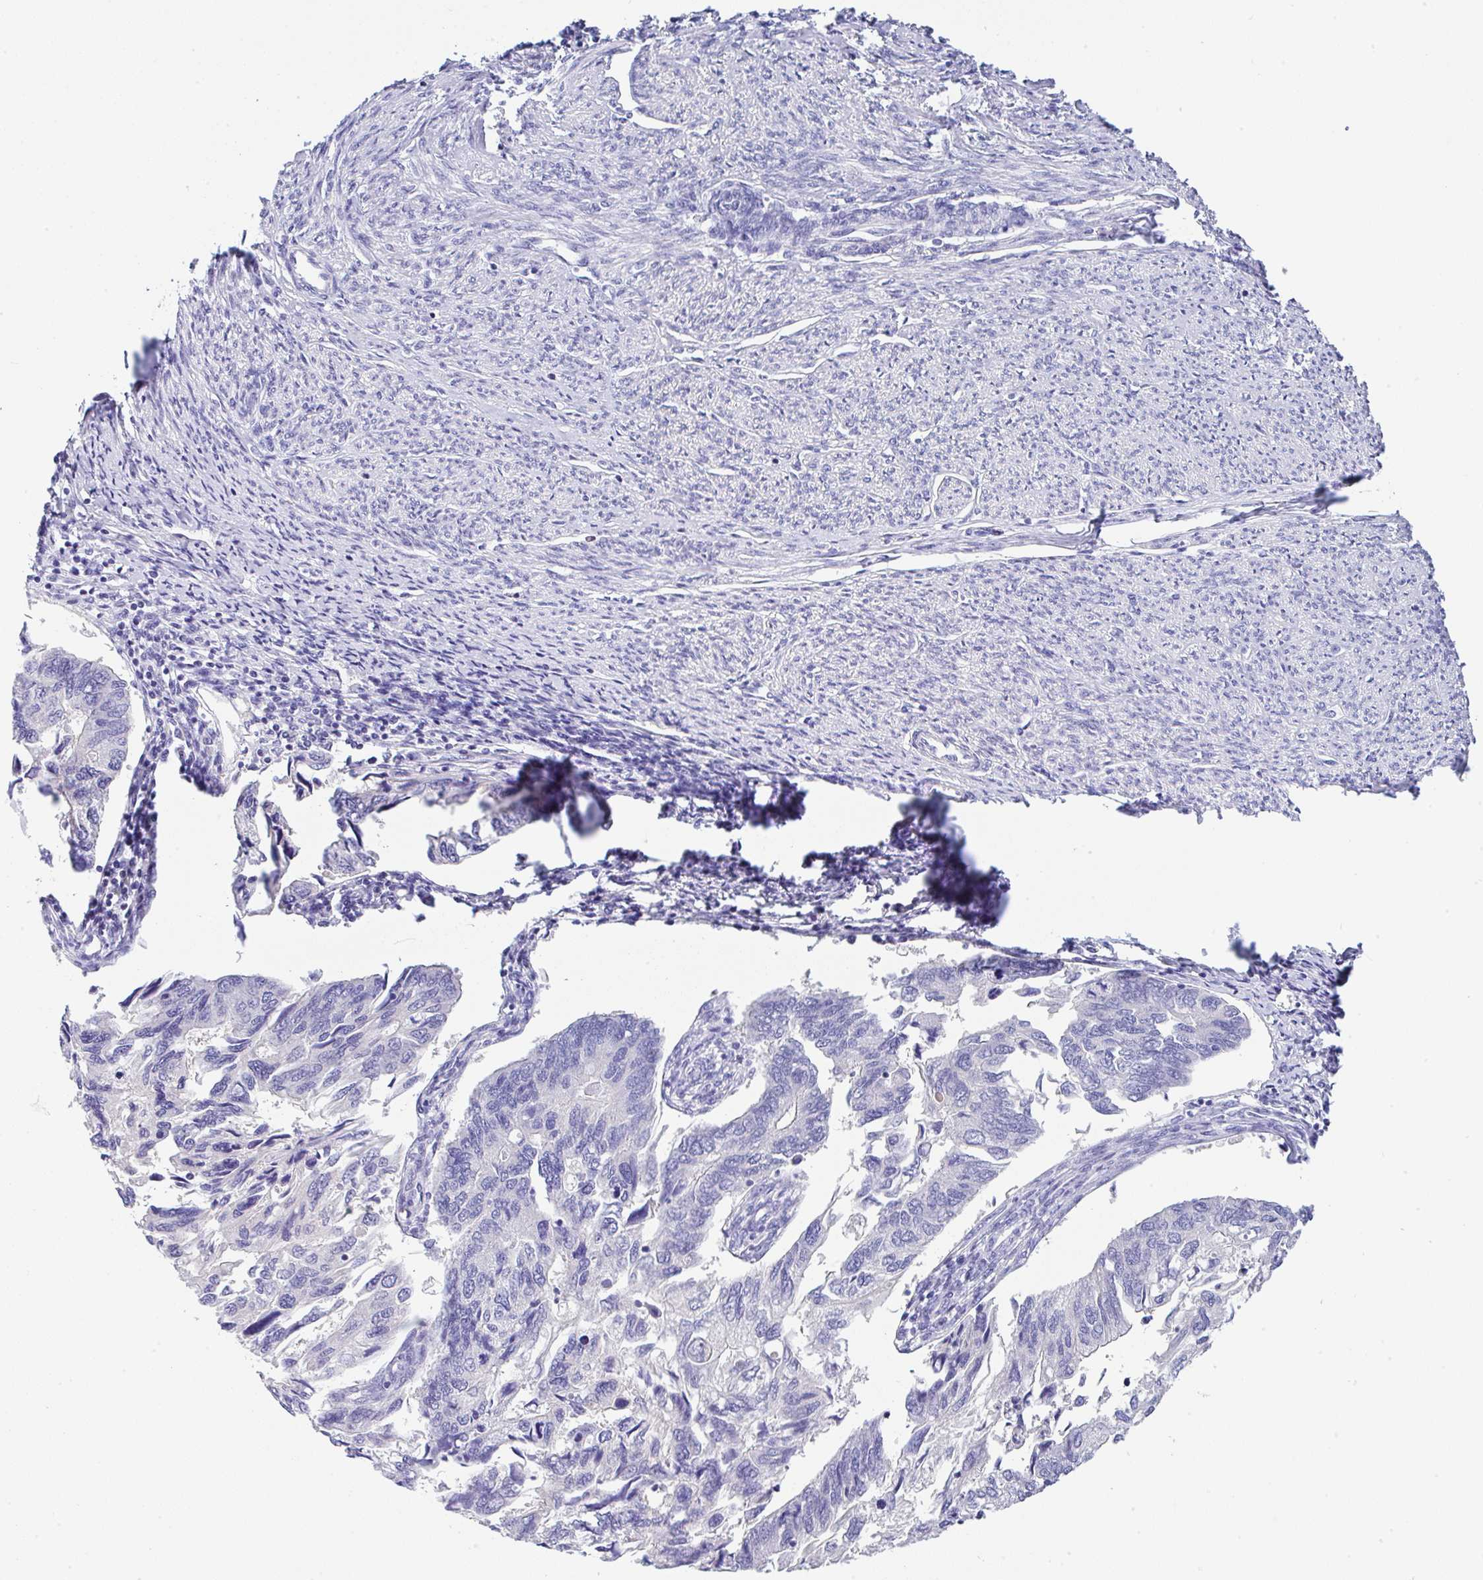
{"staining": {"intensity": "negative", "quantity": "none", "location": "none"}, "tissue": "endometrial cancer", "cell_type": "Tumor cells", "image_type": "cancer", "snomed": [{"axis": "morphology", "description": "Carcinoma, NOS"}, {"axis": "topography", "description": "Uterus"}], "caption": "Image shows no protein staining in tumor cells of endometrial cancer (carcinoma) tissue.", "gene": "SERPINE3", "patient": {"sex": "female", "age": 76}}